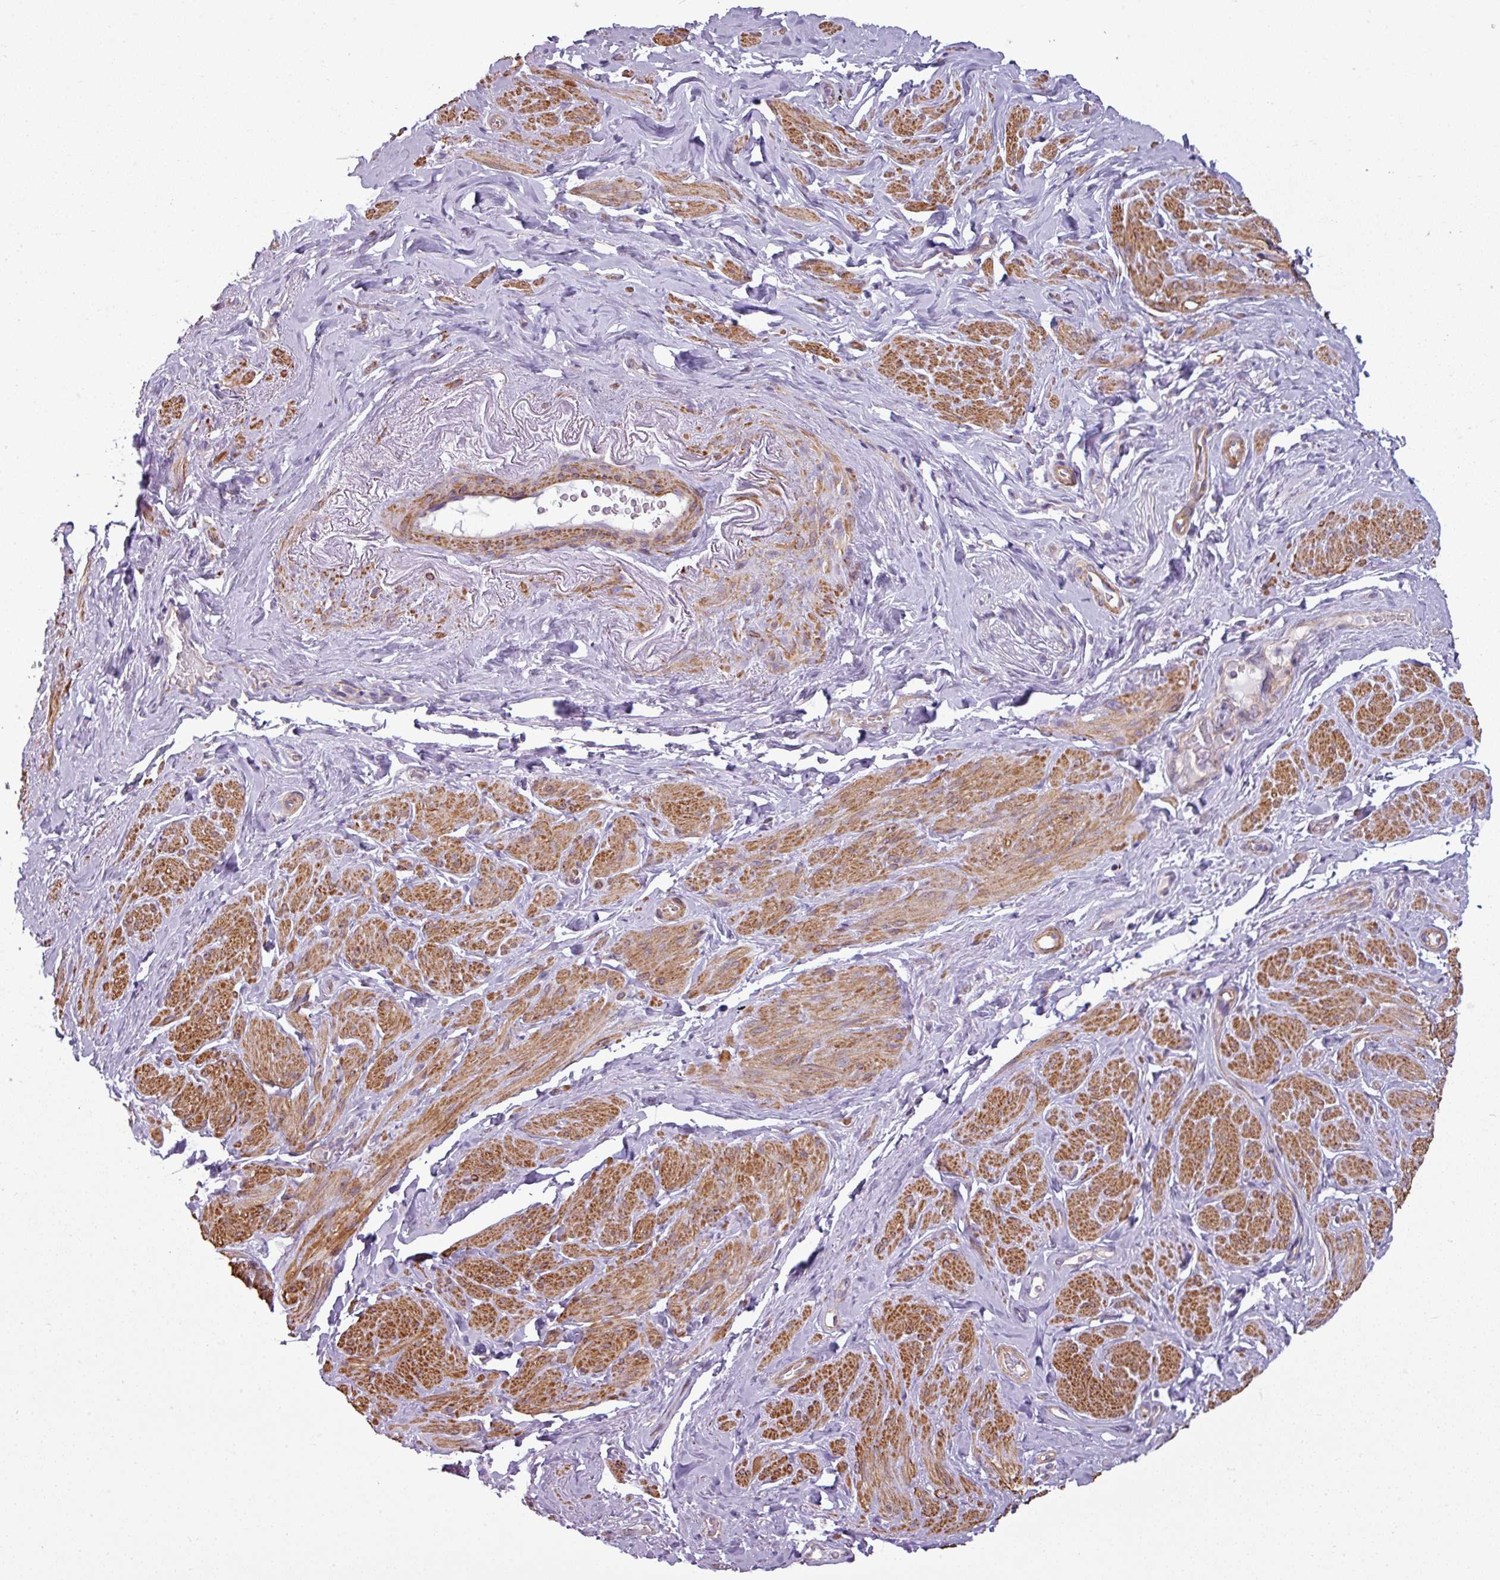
{"staining": {"intensity": "moderate", "quantity": ">75%", "location": "cytoplasmic/membranous"}, "tissue": "smooth muscle", "cell_type": "Smooth muscle cells", "image_type": "normal", "snomed": [{"axis": "morphology", "description": "Normal tissue, NOS"}, {"axis": "topography", "description": "Smooth muscle"}, {"axis": "topography", "description": "Peripheral nerve tissue"}], "caption": "Protein expression by immunohistochemistry demonstrates moderate cytoplasmic/membranous expression in approximately >75% of smooth muscle cells in benign smooth muscle.", "gene": "BTN2A2", "patient": {"sex": "male", "age": 69}}